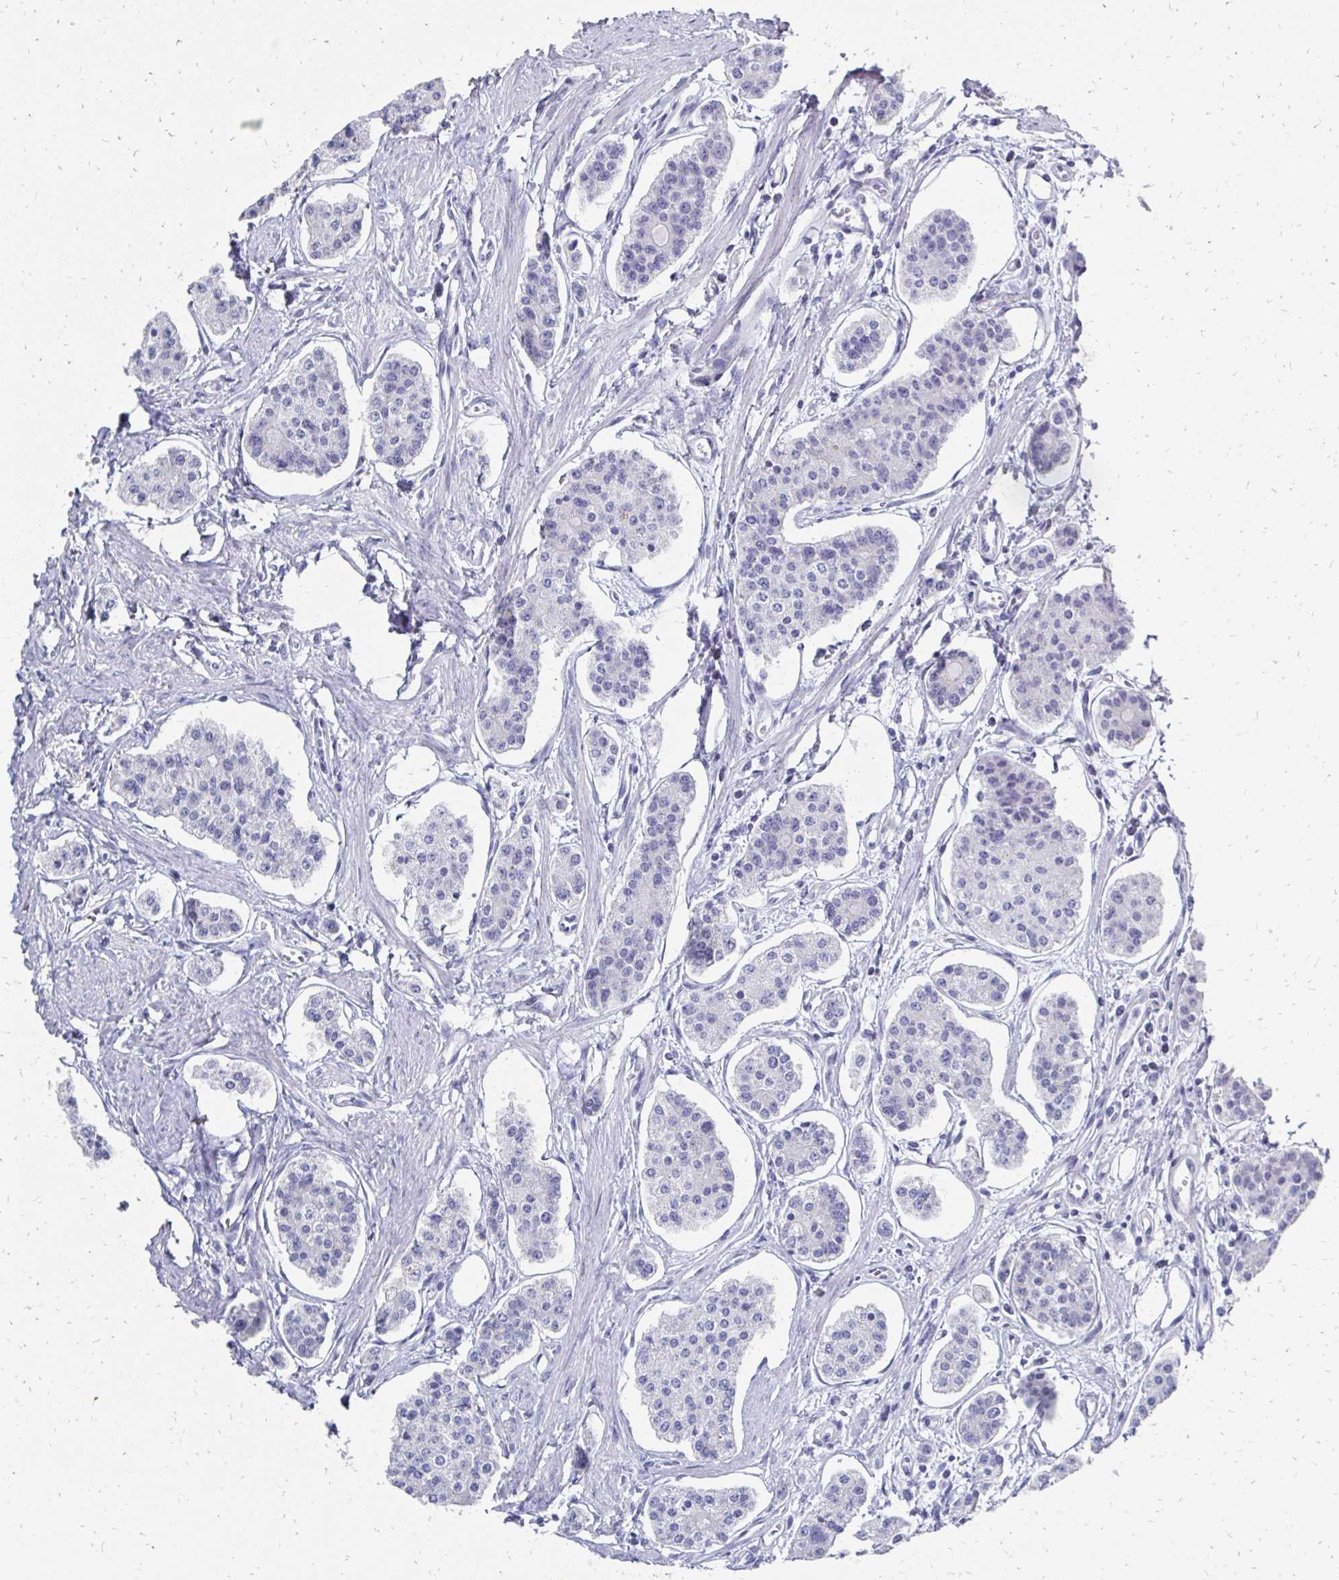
{"staining": {"intensity": "negative", "quantity": "none", "location": "none"}, "tissue": "carcinoid", "cell_type": "Tumor cells", "image_type": "cancer", "snomed": [{"axis": "morphology", "description": "Carcinoid, malignant, NOS"}, {"axis": "topography", "description": "Small intestine"}], "caption": "This image is of carcinoid stained with IHC to label a protein in brown with the nuclei are counter-stained blue. There is no staining in tumor cells.", "gene": "SYCP3", "patient": {"sex": "female", "age": 65}}